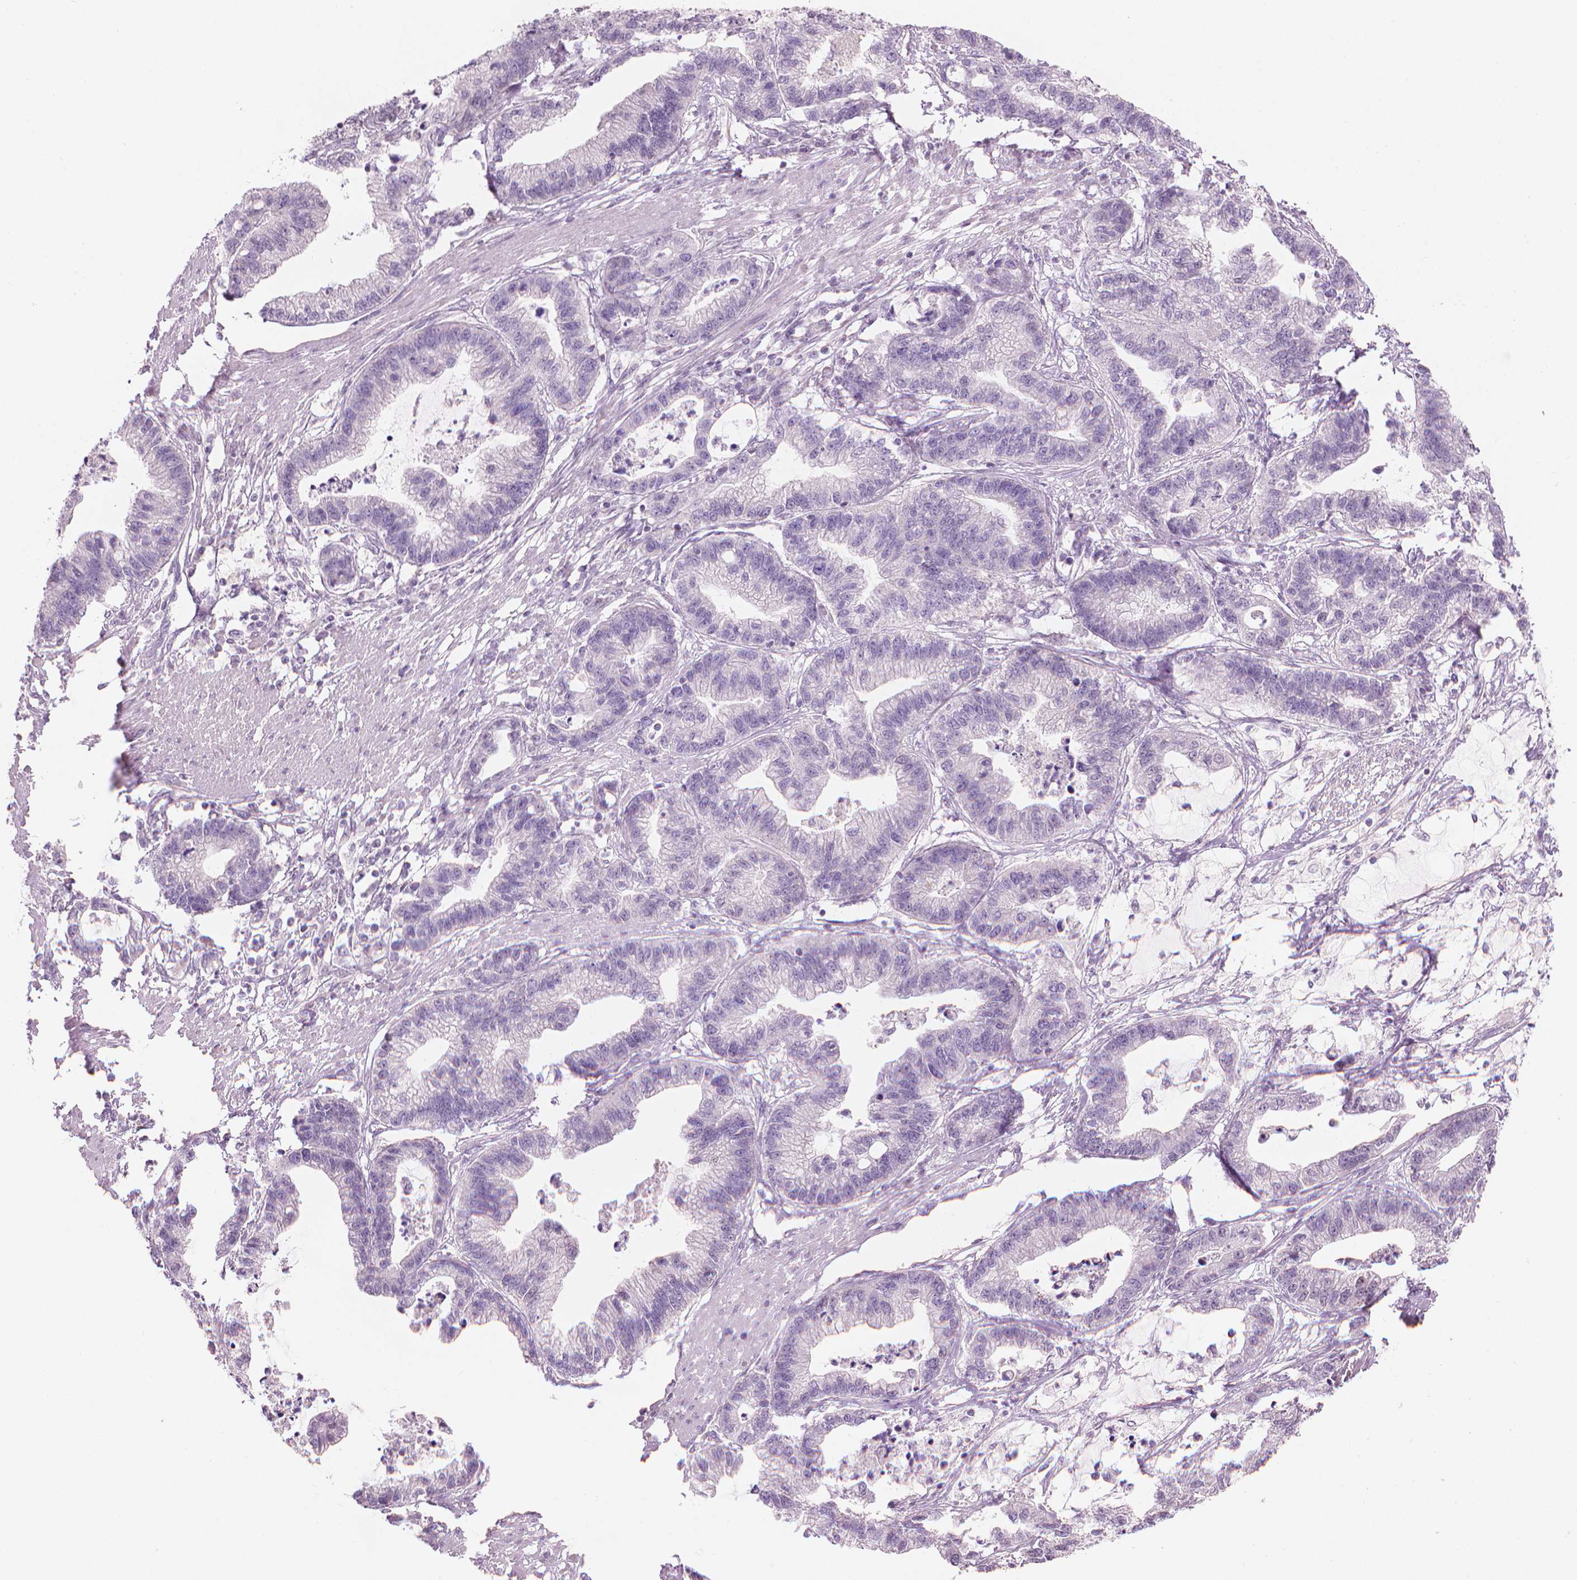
{"staining": {"intensity": "negative", "quantity": "none", "location": "none"}, "tissue": "stomach cancer", "cell_type": "Tumor cells", "image_type": "cancer", "snomed": [{"axis": "morphology", "description": "Adenocarcinoma, NOS"}, {"axis": "topography", "description": "Stomach"}], "caption": "The micrograph shows no staining of tumor cells in stomach cancer.", "gene": "IFFO1", "patient": {"sex": "male", "age": 83}}